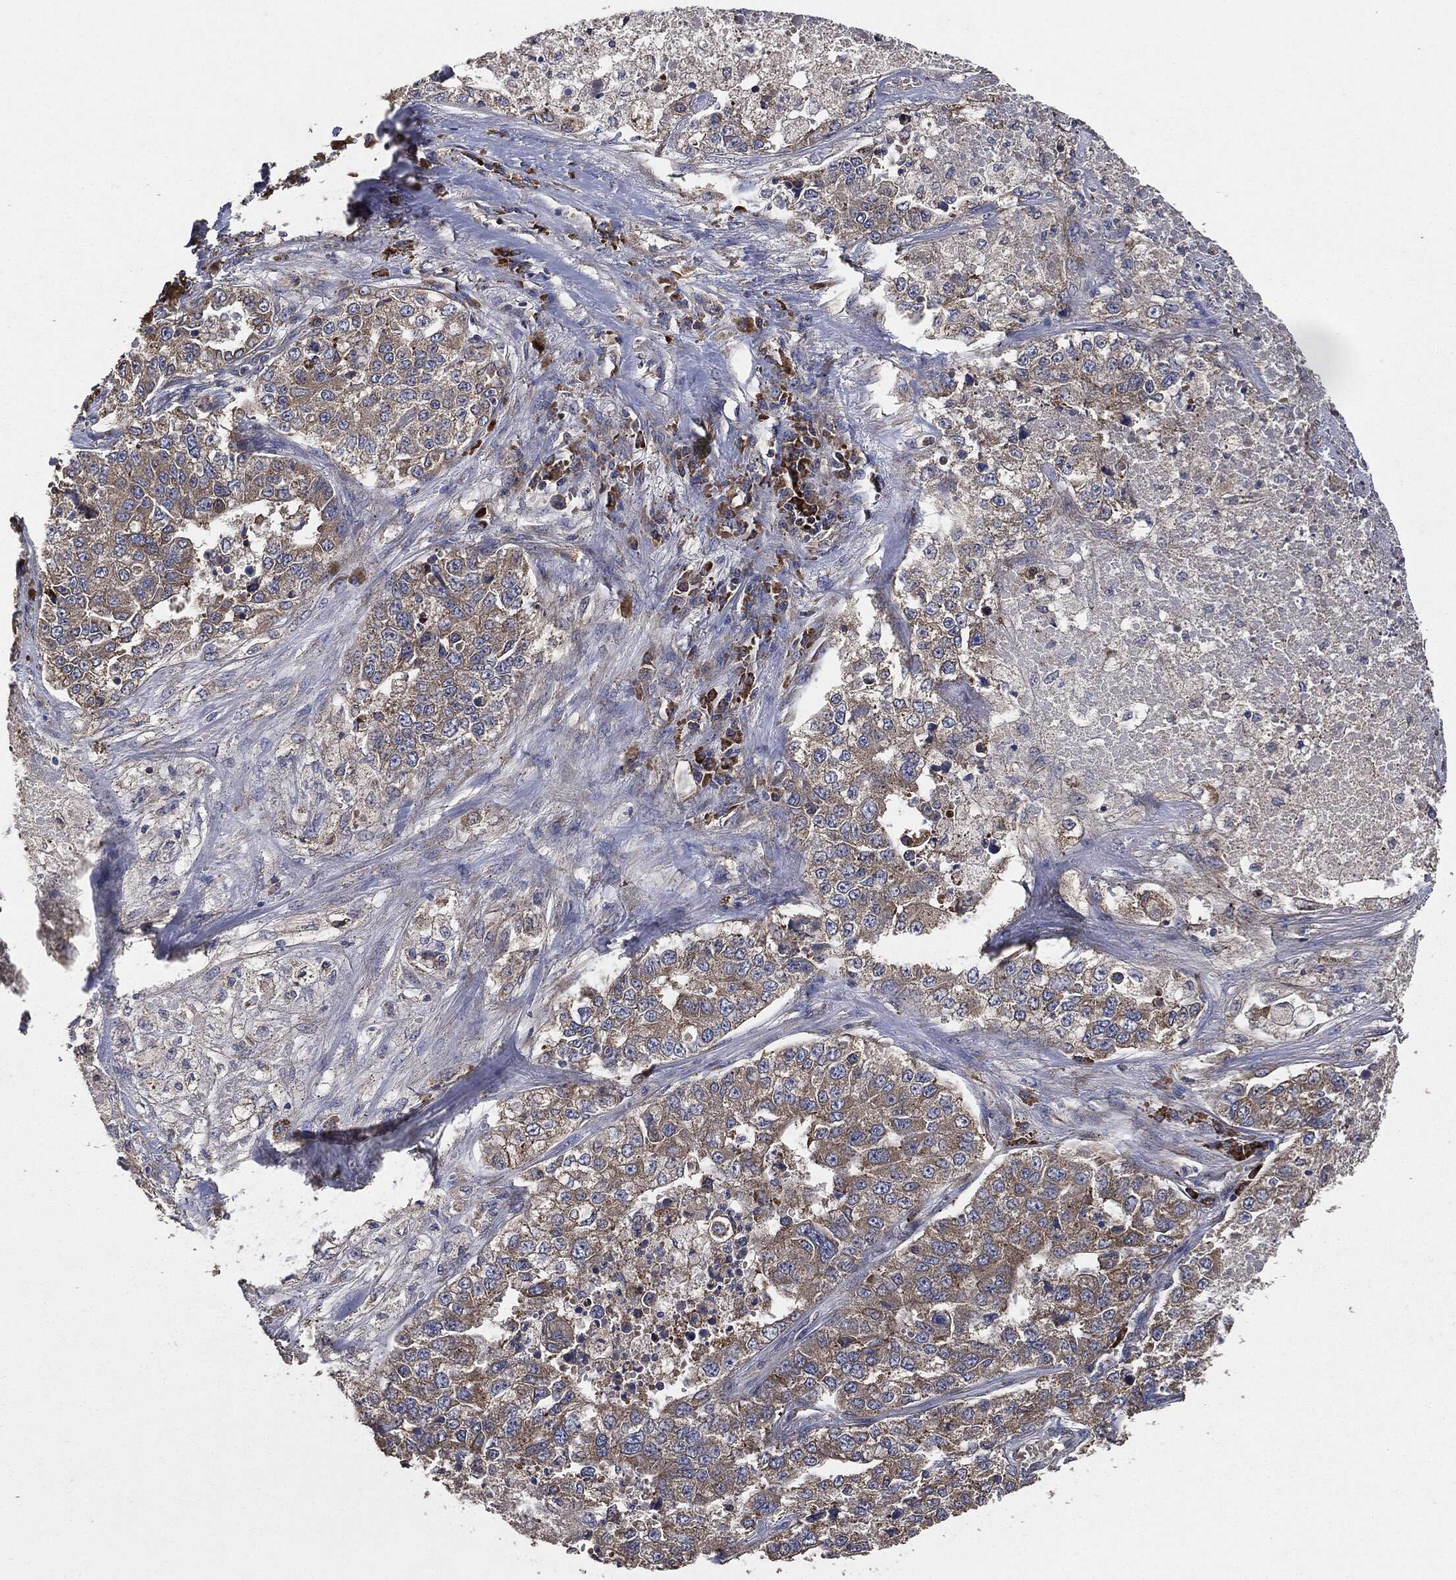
{"staining": {"intensity": "moderate", "quantity": "25%-75%", "location": "cytoplasmic/membranous"}, "tissue": "lung cancer", "cell_type": "Tumor cells", "image_type": "cancer", "snomed": [{"axis": "morphology", "description": "Adenocarcinoma, NOS"}, {"axis": "topography", "description": "Lung"}], "caption": "Protein staining of lung cancer (adenocarcinoma) tissue shows moderate cytoplasmic/membranous staining in about 25%-75% of tumor cells.", "gene": "STK3", "patient": {"sex": "male", "age": 49}}